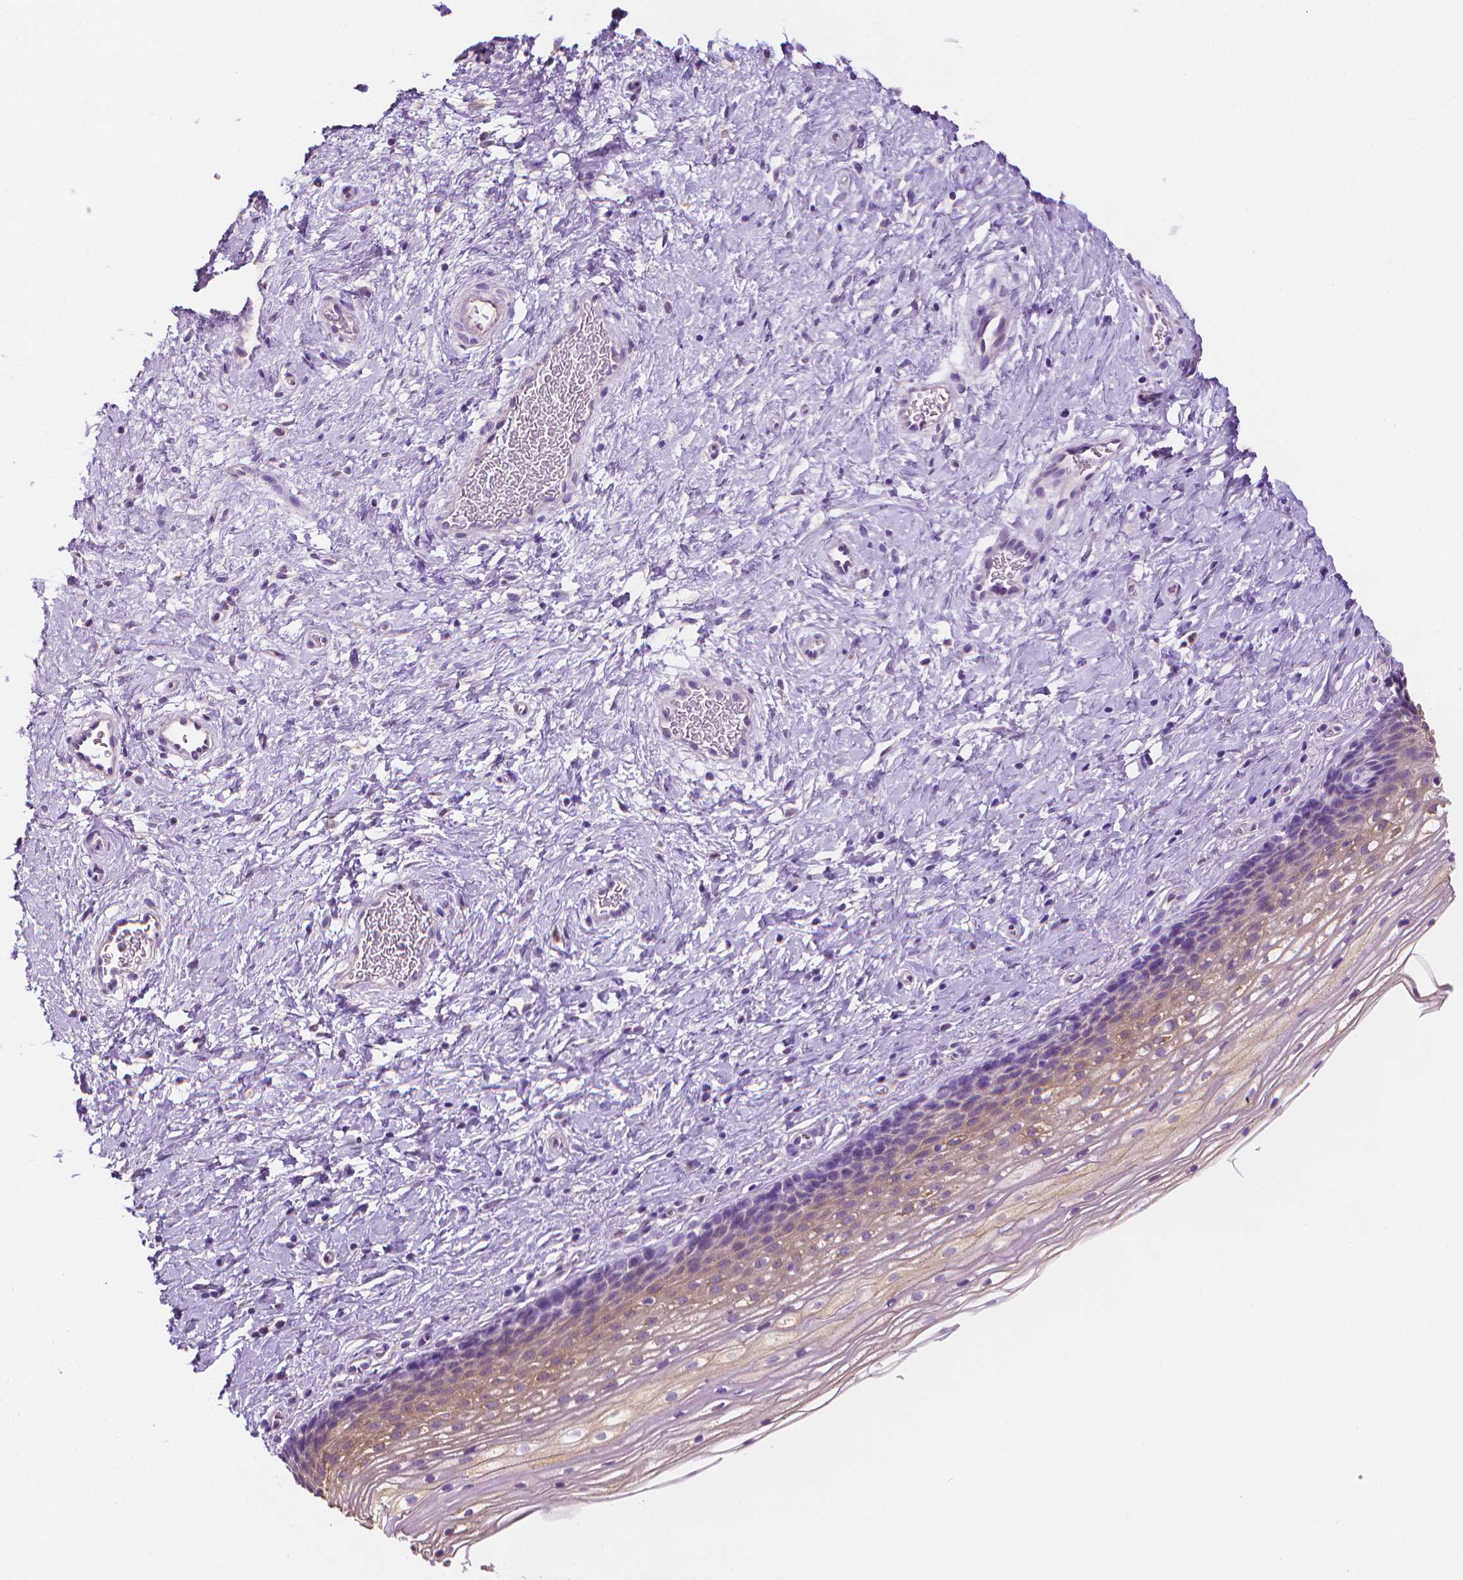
{"staining": {"intensity": "negative", "quantity": "none", "location": "none"}, "tissue": "cervix", "cell_type": "Glandular cells", "image_type": "normal", "snomed": [{"axis": "morphology", "description": "Normal tissue, NOS"}, {"axis": "topography", "description": "Cervix"}], "caption": "Cervix was stained to show a protein in brown. There is no significant staining in glandular cells. Brightfield microscopy of IHC stained with DAB (brown) and hematoxylin (blue), captured at high magnification.", "gene": "FASN", "patient": {"sex": "female", "age": 34}}